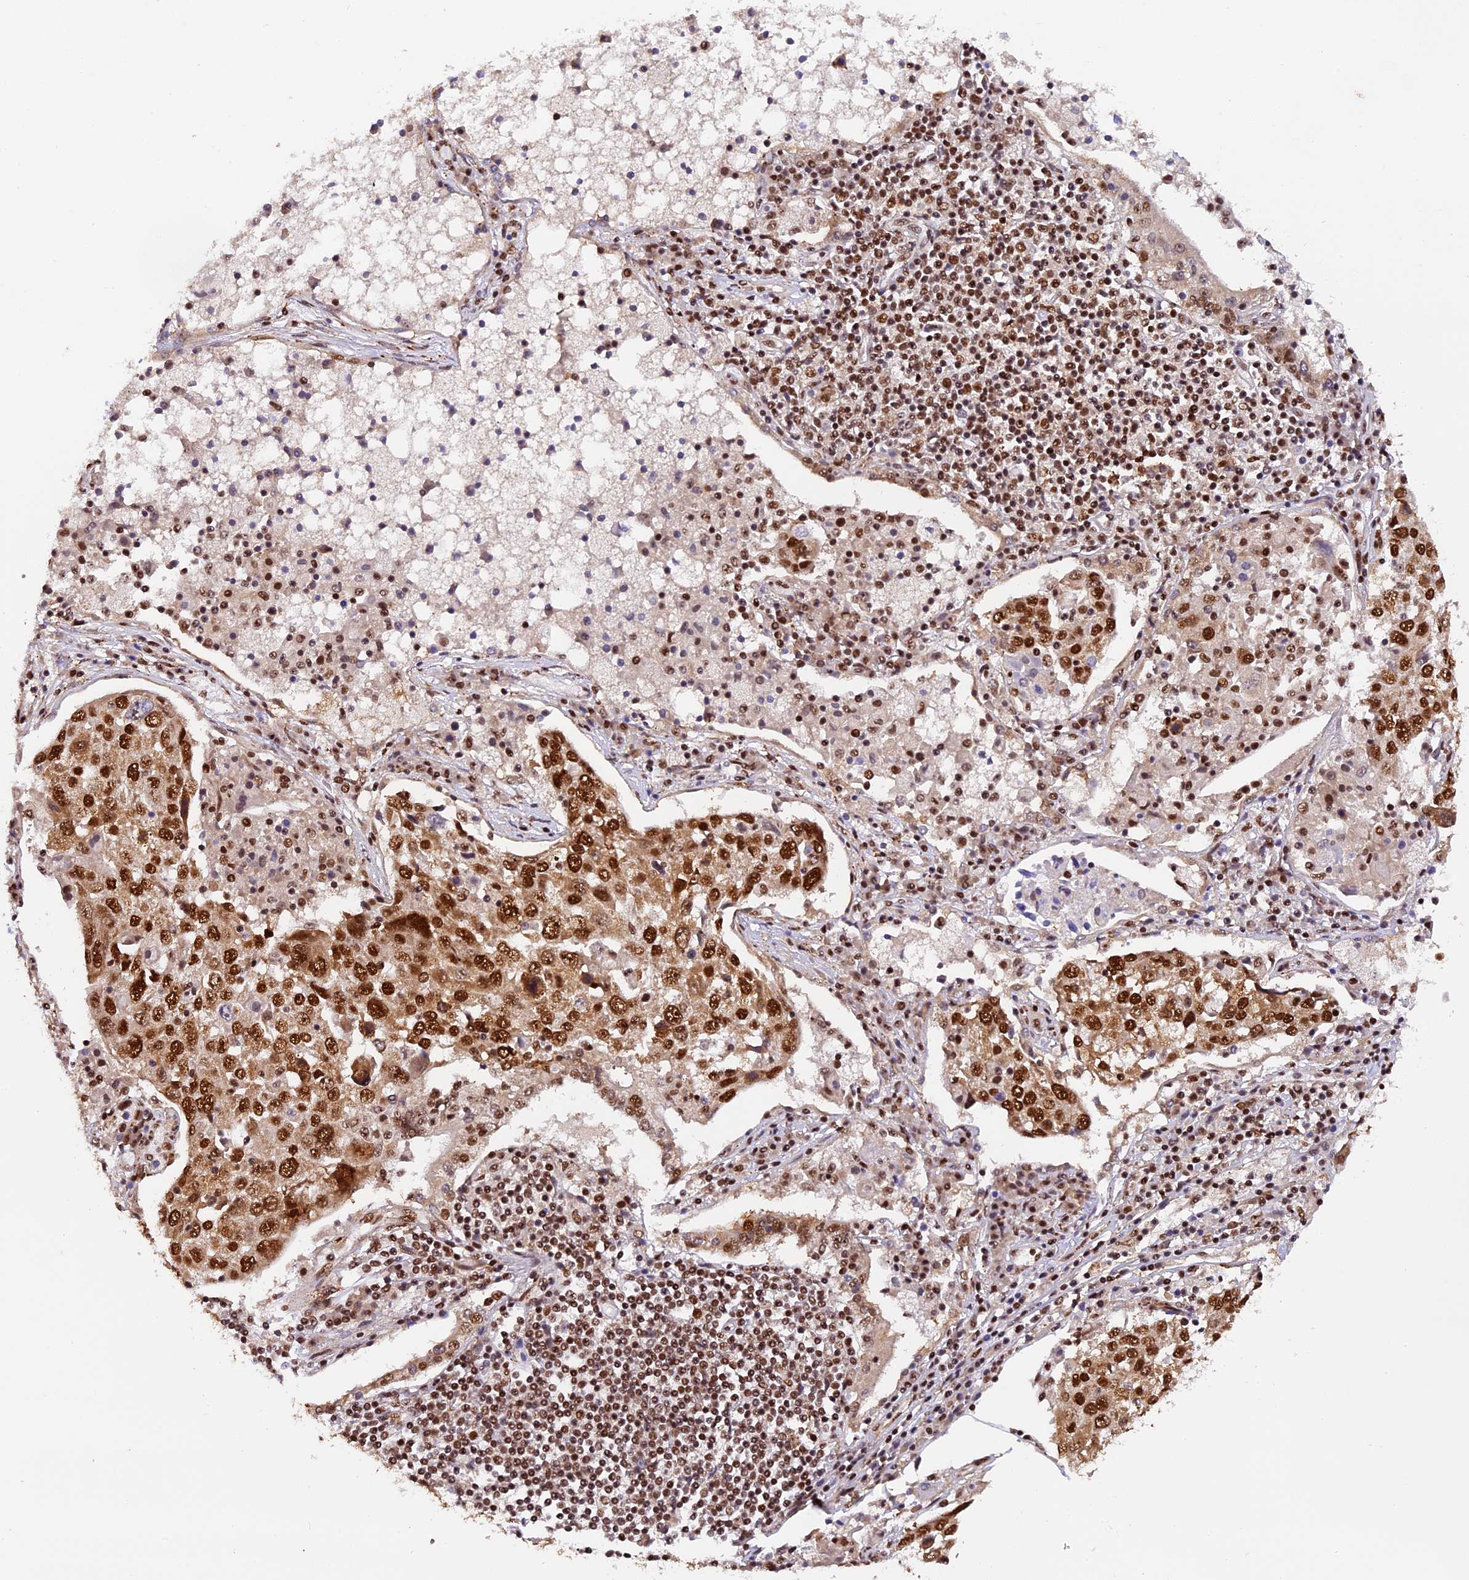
{"staining": {"intensity": "strong", "quantity": ">75%", "location": "cytoplasmic/membranous,nuclear"}, "tissue": "lung cancer", "cell_type": "Tumor cells", "image_type": "cancer", "snomed": [{"axis": "morphology", "description": "Squamous cell carcinoma, NOS"}, {"axis": "topography", "description": "Lung"}], "caption": "Lung squamous cell carcinoma stained for a protein shows strong cytoplasmic/membranous and nuclear positivity in tumor cells. (DAB = brown stain, brightfield microscopy at high magnification).", "gene": "RAMAC", "patient": {"sex": "male", "age": 65}}